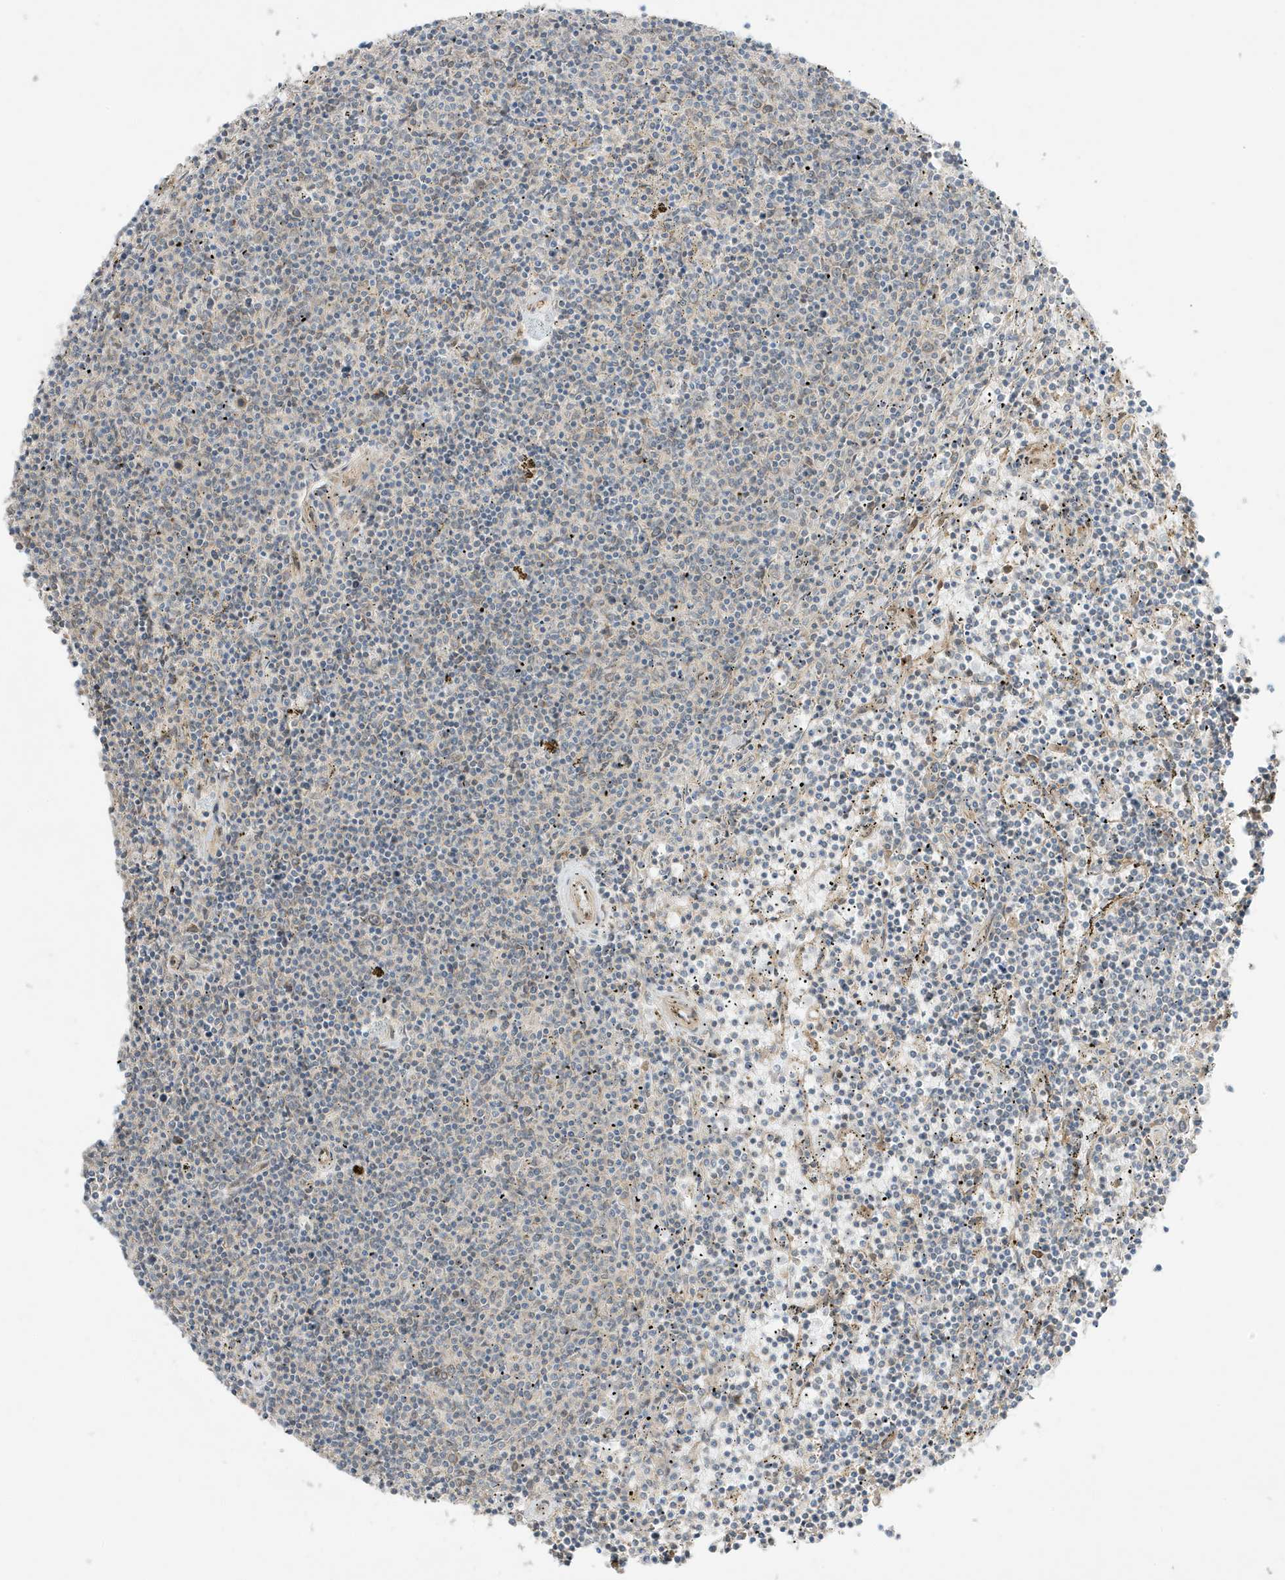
{"staining": {"intensity": "negative", "quantity": "none", "location": "none"}, "tissue": "lymphoma", "cell_type": "Tumor cells", "image_type": "cancer", "snomed": [{"axis": "morphology", "description": "Malignant lymphoma, non-Hodgkin's type, Low grade"}, {"axis": "topography", "description": "Spleen"}], "caption": "Lymphoma was stained to show a protein in brown. There is no significant staining in tumor cells.", "gene": "SCARF2", "patient": {"sex": "female", "age": 50}}